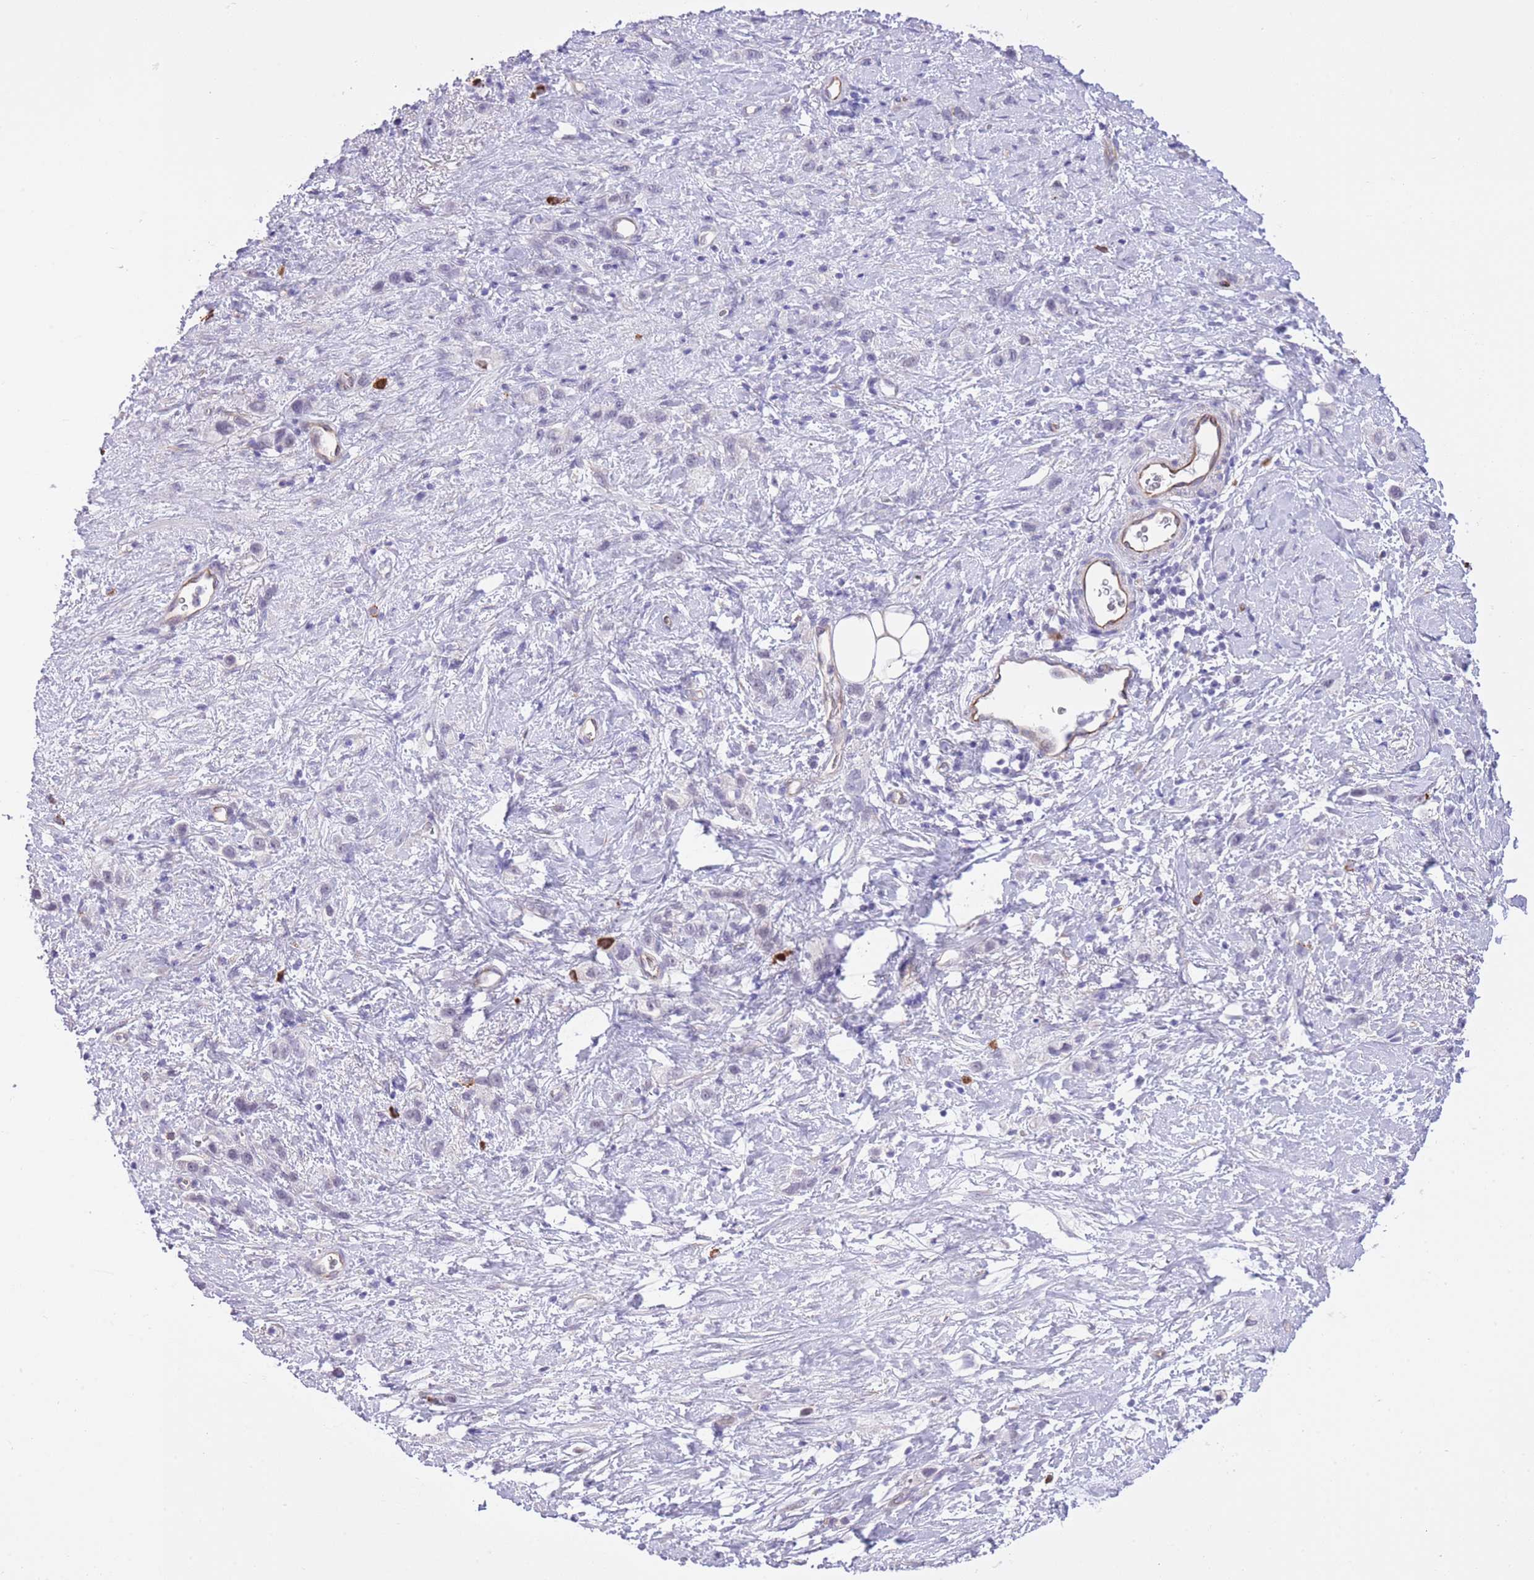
{"staining": {"intensity": "negative", "quantity": "none", "location": "none"}, "tissue": "stomach cancer", "cell_type": "Tumor cells", "image_type": "cancer", "snomed": [{"axis": "morphology", "description": "Adenocarcinoma, NOS"}, {"axis": "topography", "description": "Stomach"}], "caption": "Immunohistochemistry (IHC) image of neoplastic tissue: stomach cancer (adenocarcinoma) stained with DAB demonstrates no significant protein staining in tumor cells.", "gene": "MEIOSIN", "patient": {"sex": "female", "age": 65}}